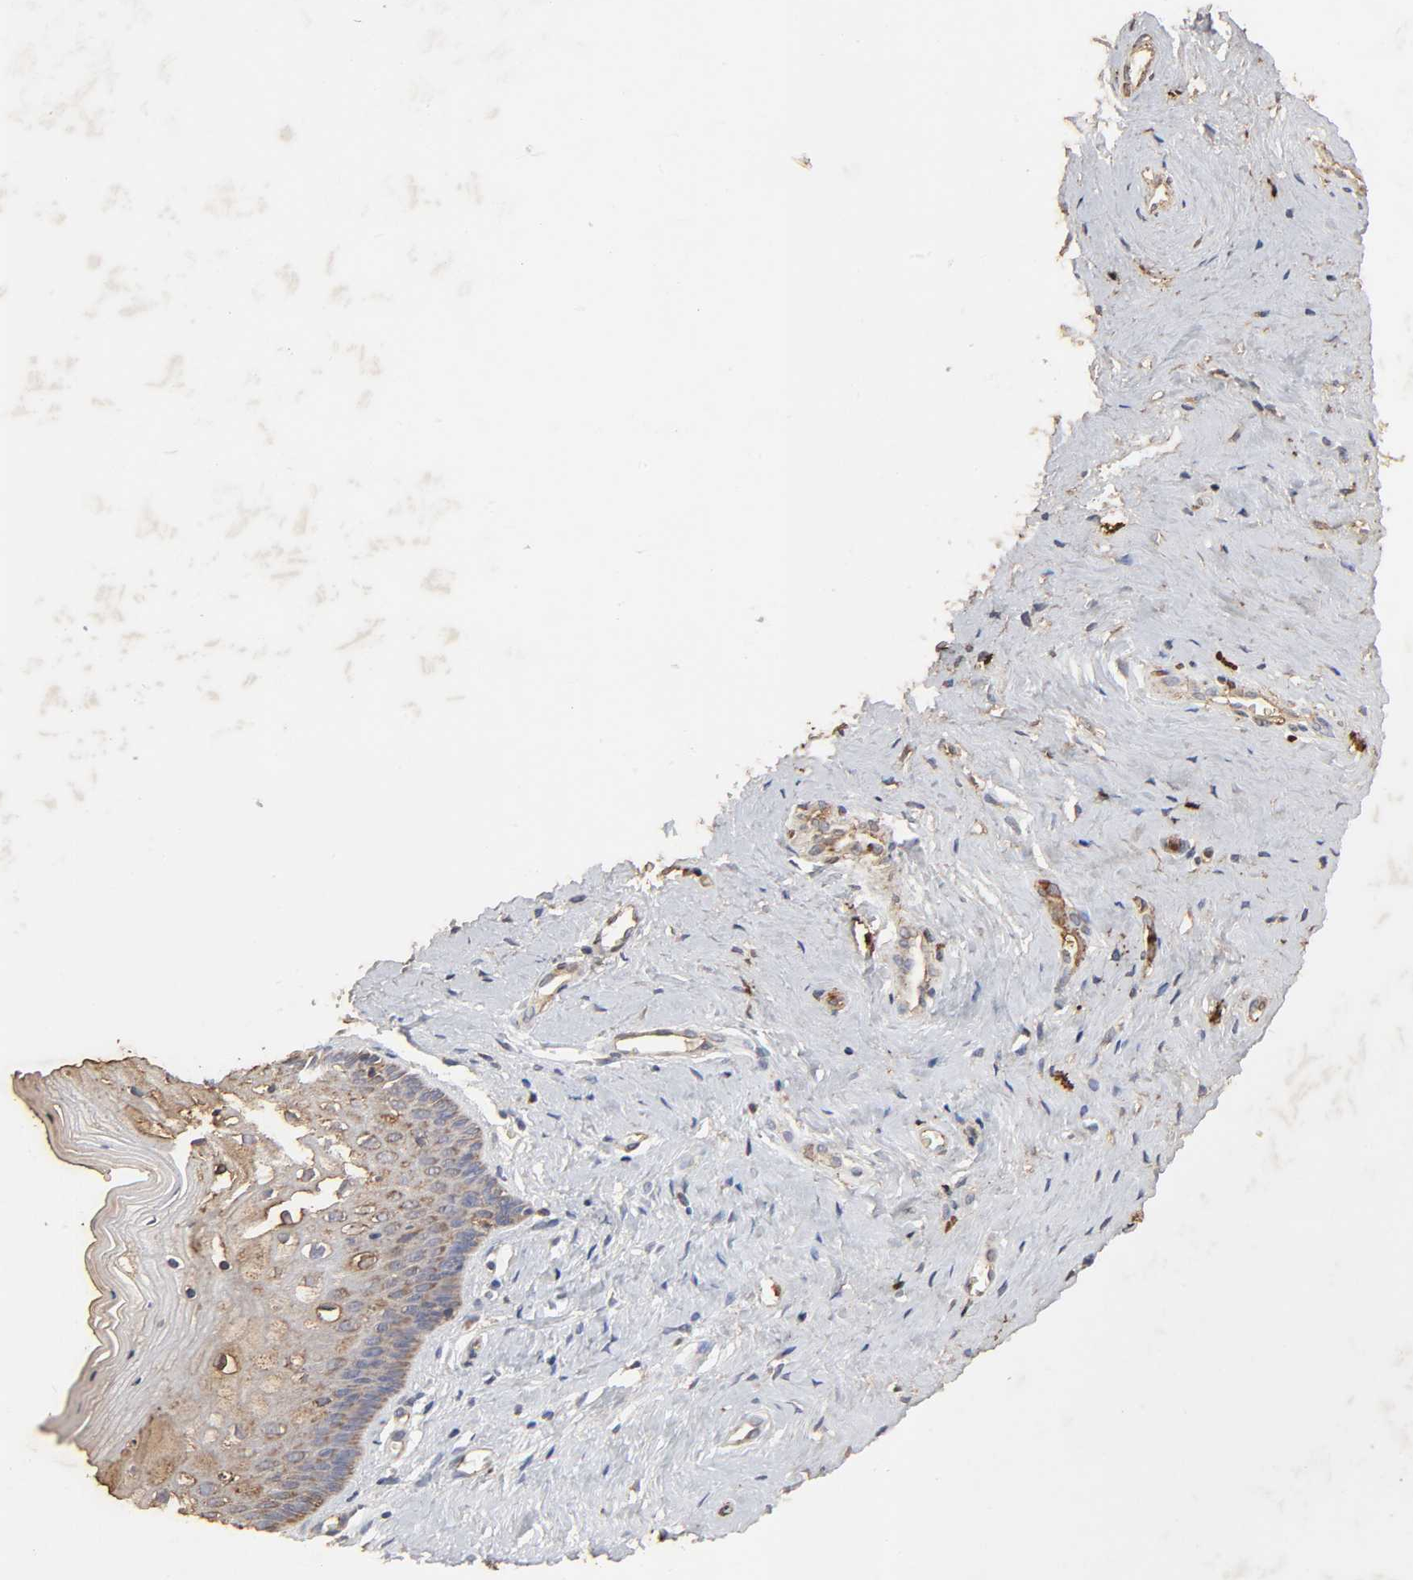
{"staining": {"intensity": "strong", "quantity": "25%-75%", "location": "cytoplasmic/membranous"}, "tissue": "vagina", "cell_type": "Squamous epithelial cells", "image_type": "normal", "snomed": [{"axis": "morphology", "description": "Normal tissue, NOS"}, {"axis": "topography", "description": "Vagina"}], "caption": "About 25%-75% of squamous epithelial cells in normal human vagina demonstrate strong cytoplasmic/membranous protein positivity as visualized by brown immunohistochemical staining.", "gene": "CYCS", "patient": {"sex": "female", "age": 46}}